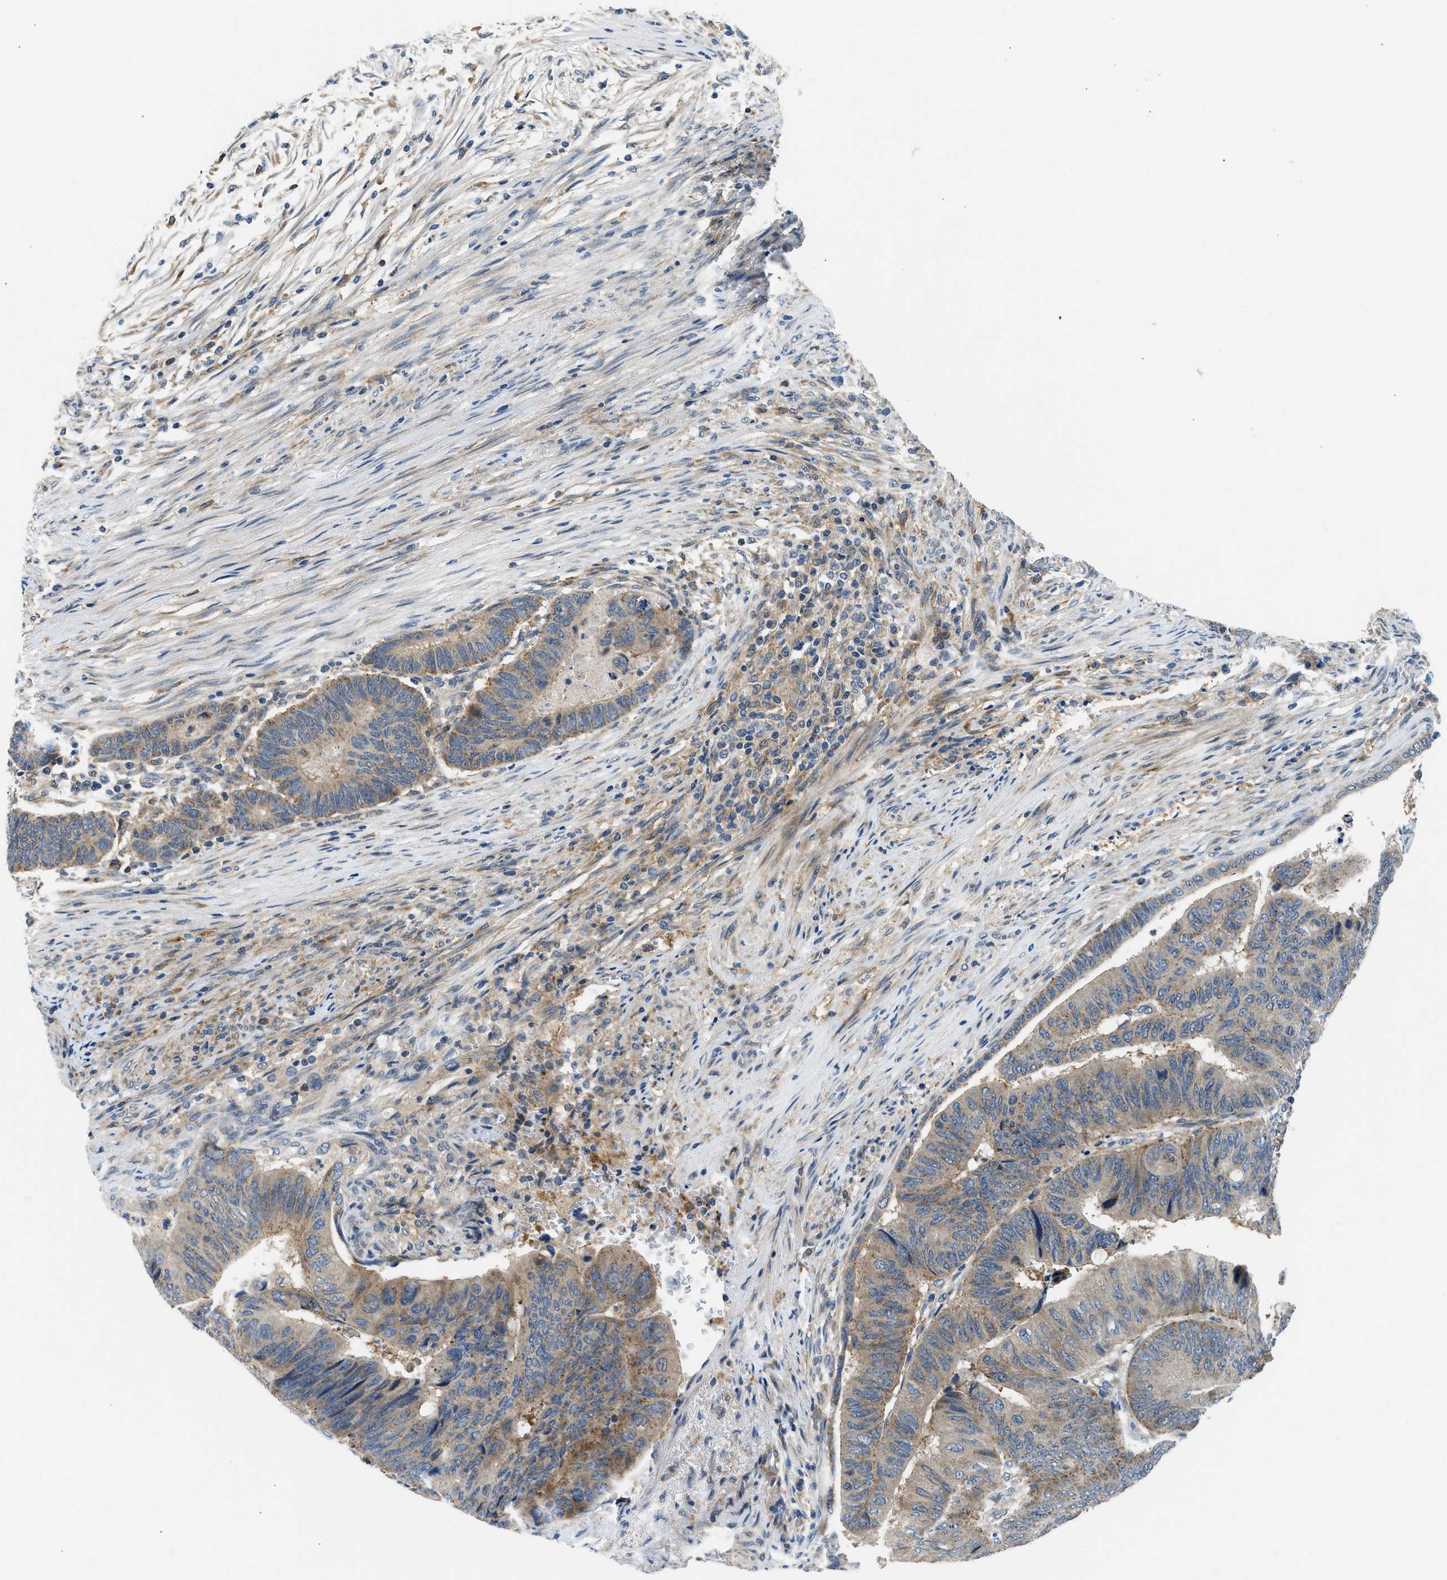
{"staining": {"intensity": "moderate", "quantity": ">75%", "location": "cytoplasmic/membranous"}, "tissue": "colorectal cancer", "cell_type": "Tumor cells", "image_type": "cancer", "snomed": [{"axis": "morphology", "description": "Normal tissue, NOS"}, {"axis": "morphology", "description": "Adenocarcinoma, NOS"}, {"axis": "topography", "description": "Rectum"}, {"axis": "topography", "description": "Peripheral nerve tissue"}], "caption": "Approximately >75% of tumor cells in adenocarcinoma (colorectal) show moderate cytoplasmic/membranous protein expression as visualized by brown immunohistochemical staining.", "gene": "LPIN2", "patient": {"sex": "male", "age": 92}}